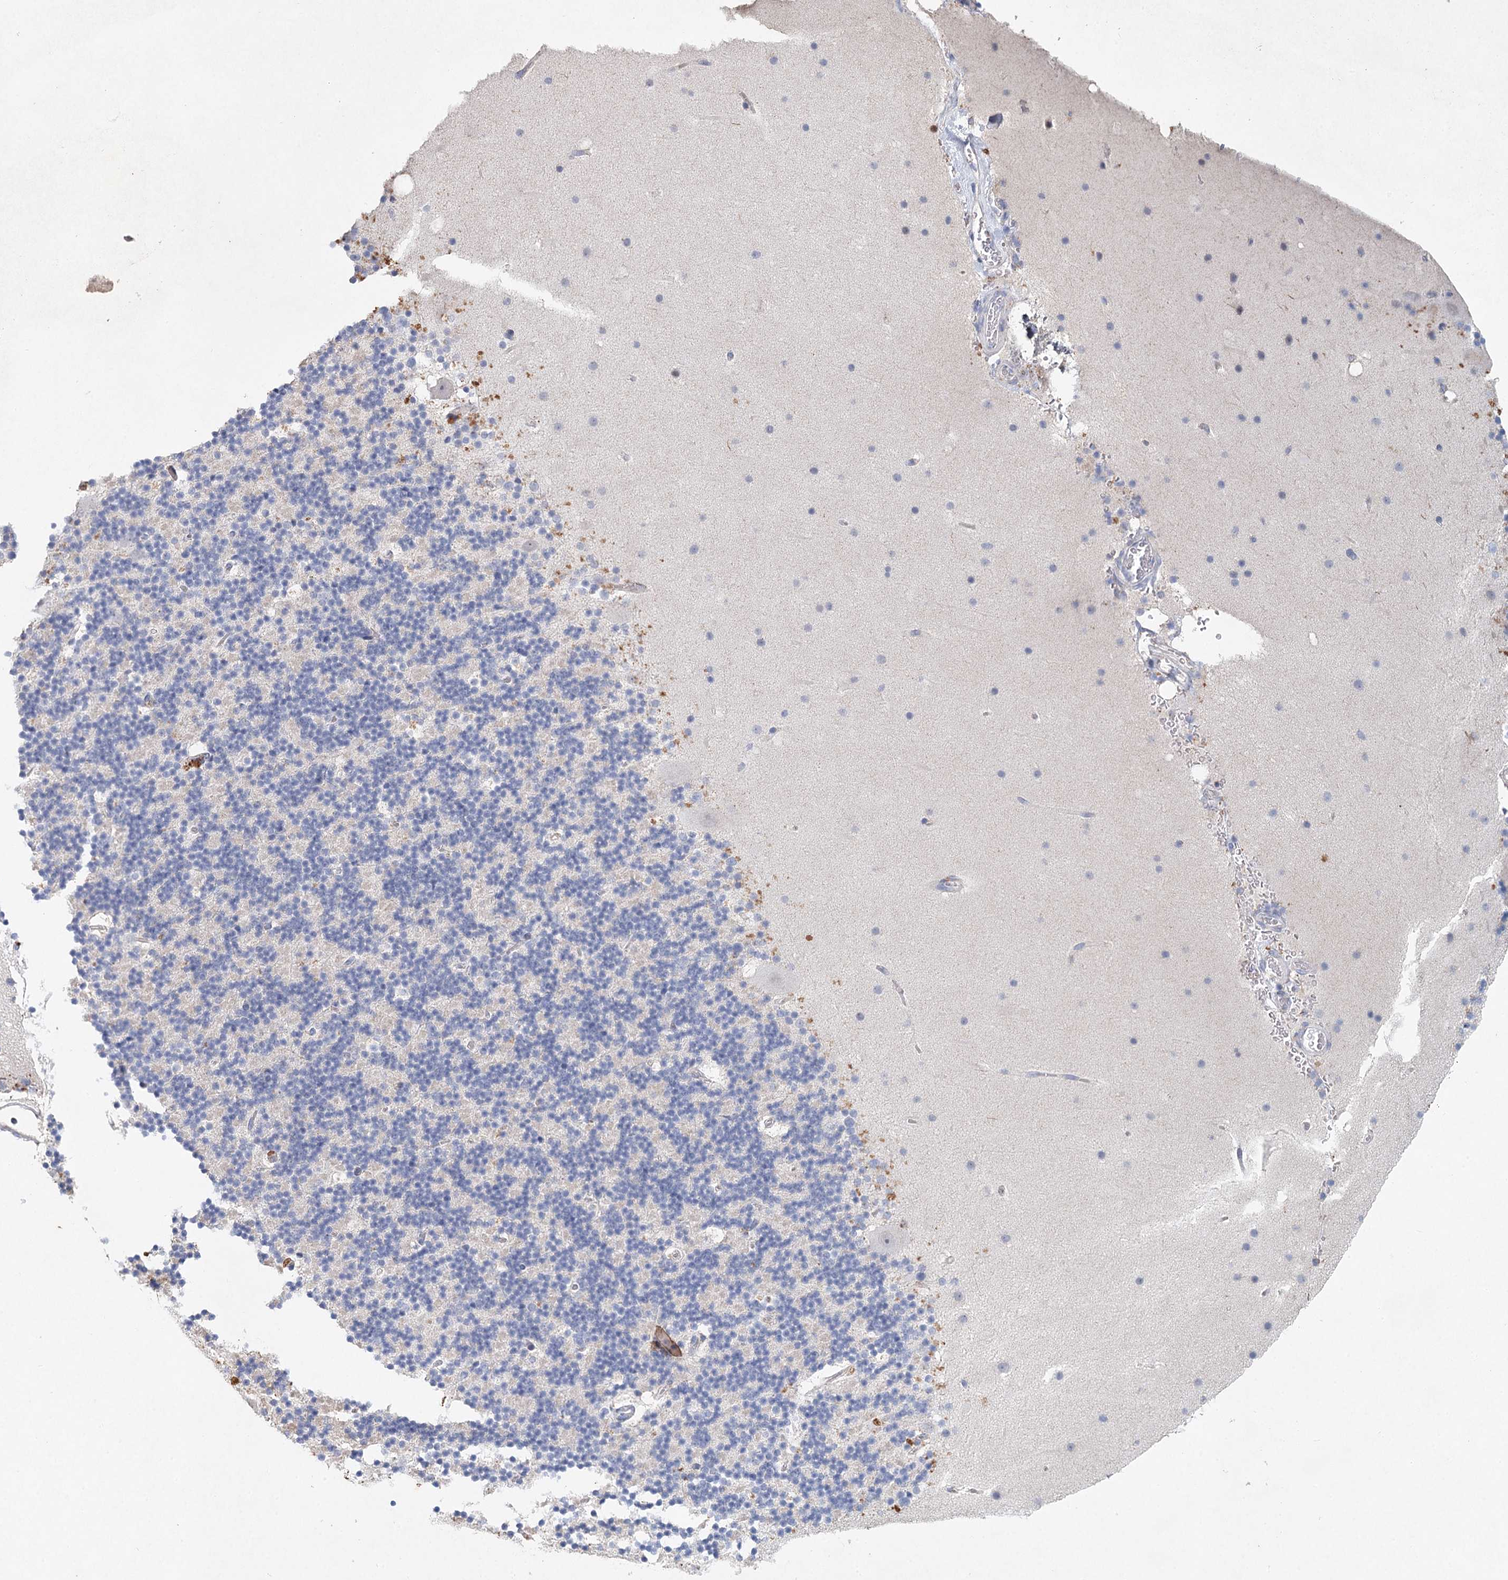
{"staining": {"intensity": "negative", "quantity": "none", "location": "none"}, "tissue": "cerebellum", "cell_type": "Cells in granular layer", "image_type": "normal", "snomed": [{"axis": "morphology", "description": "Normal tissue, NOS"}, {"axis": "topography", "description": "Cerebellum"}], "caption": "Immunohistochemistry (IHC) histopathology image of unremarkable cerebellum stained for a protein (brown), which exhibits no positivity in cells in granular layer. (DAB immunohistochemistry, high magnification).", "gene": "XPO6", "patient": {"sex": "male", "age": 57}}